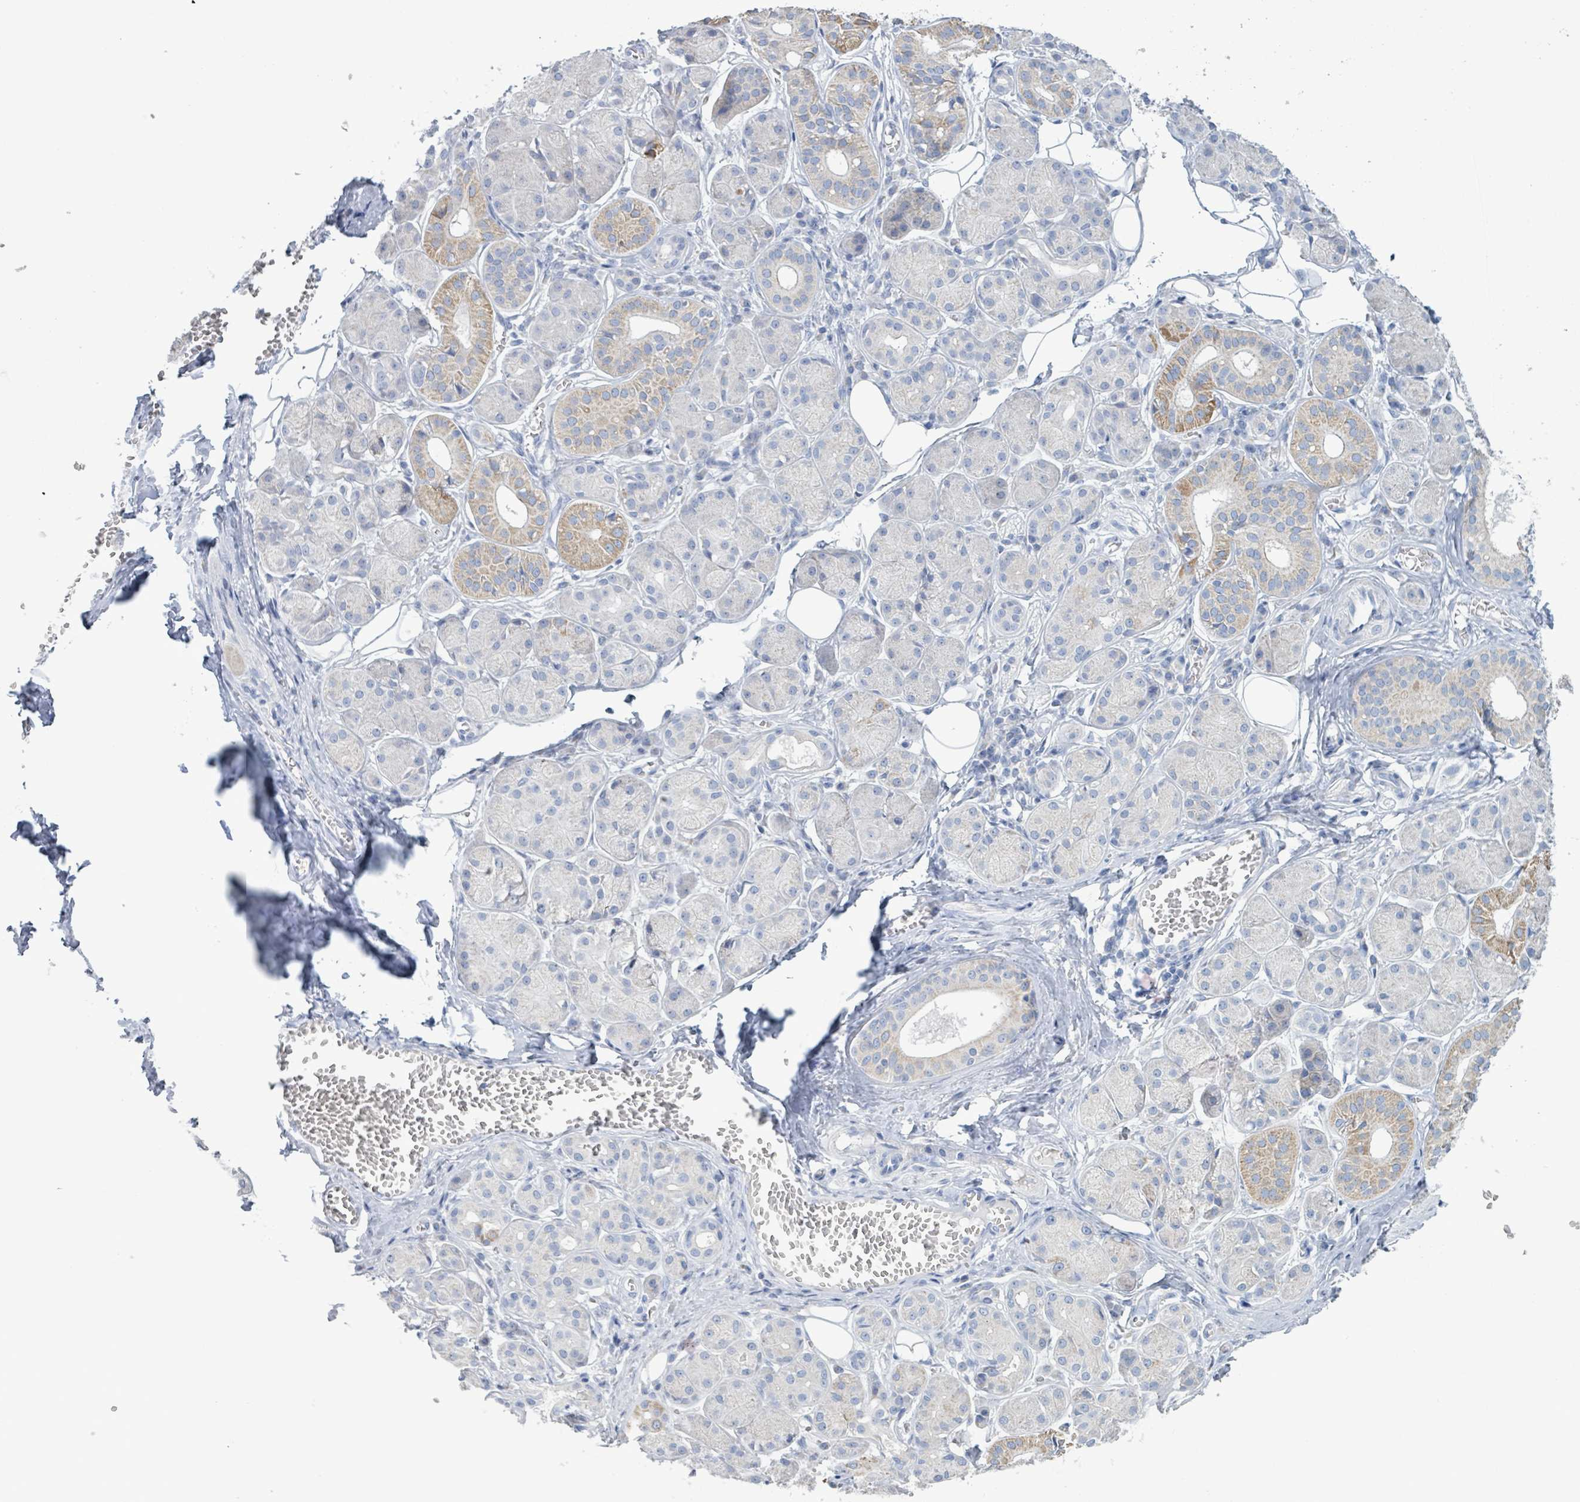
{"staining": {"intensity": "moderate", "quantity": "<25%", "location": "cytoplasmic/membranous"}, "tissue": "salivary gland", "cell_type": "Glandular cells", "image_type": "normal", "snomed": [{"axis": "morphology", "description": "Squamous cell carcinoma, NOS"}, {"axis": "topography", "description": "Skin"}, {"axis": "topography", "description": "Head-Neck"}], "caption": "Glandular cells reveal low levels of moderate cytoplasmic/membranous expression in approximately <25% of cells in normal human salivary gland. The staining was performed using DAB (3,3'-diaminobenzidine) to visualize the protein expression in brown, while the nuclei were stained in blue with hematoxylin (Magnification: 20x).", "gene": "AKR1C4", "patient": {"sex": "male", "age": 80}}